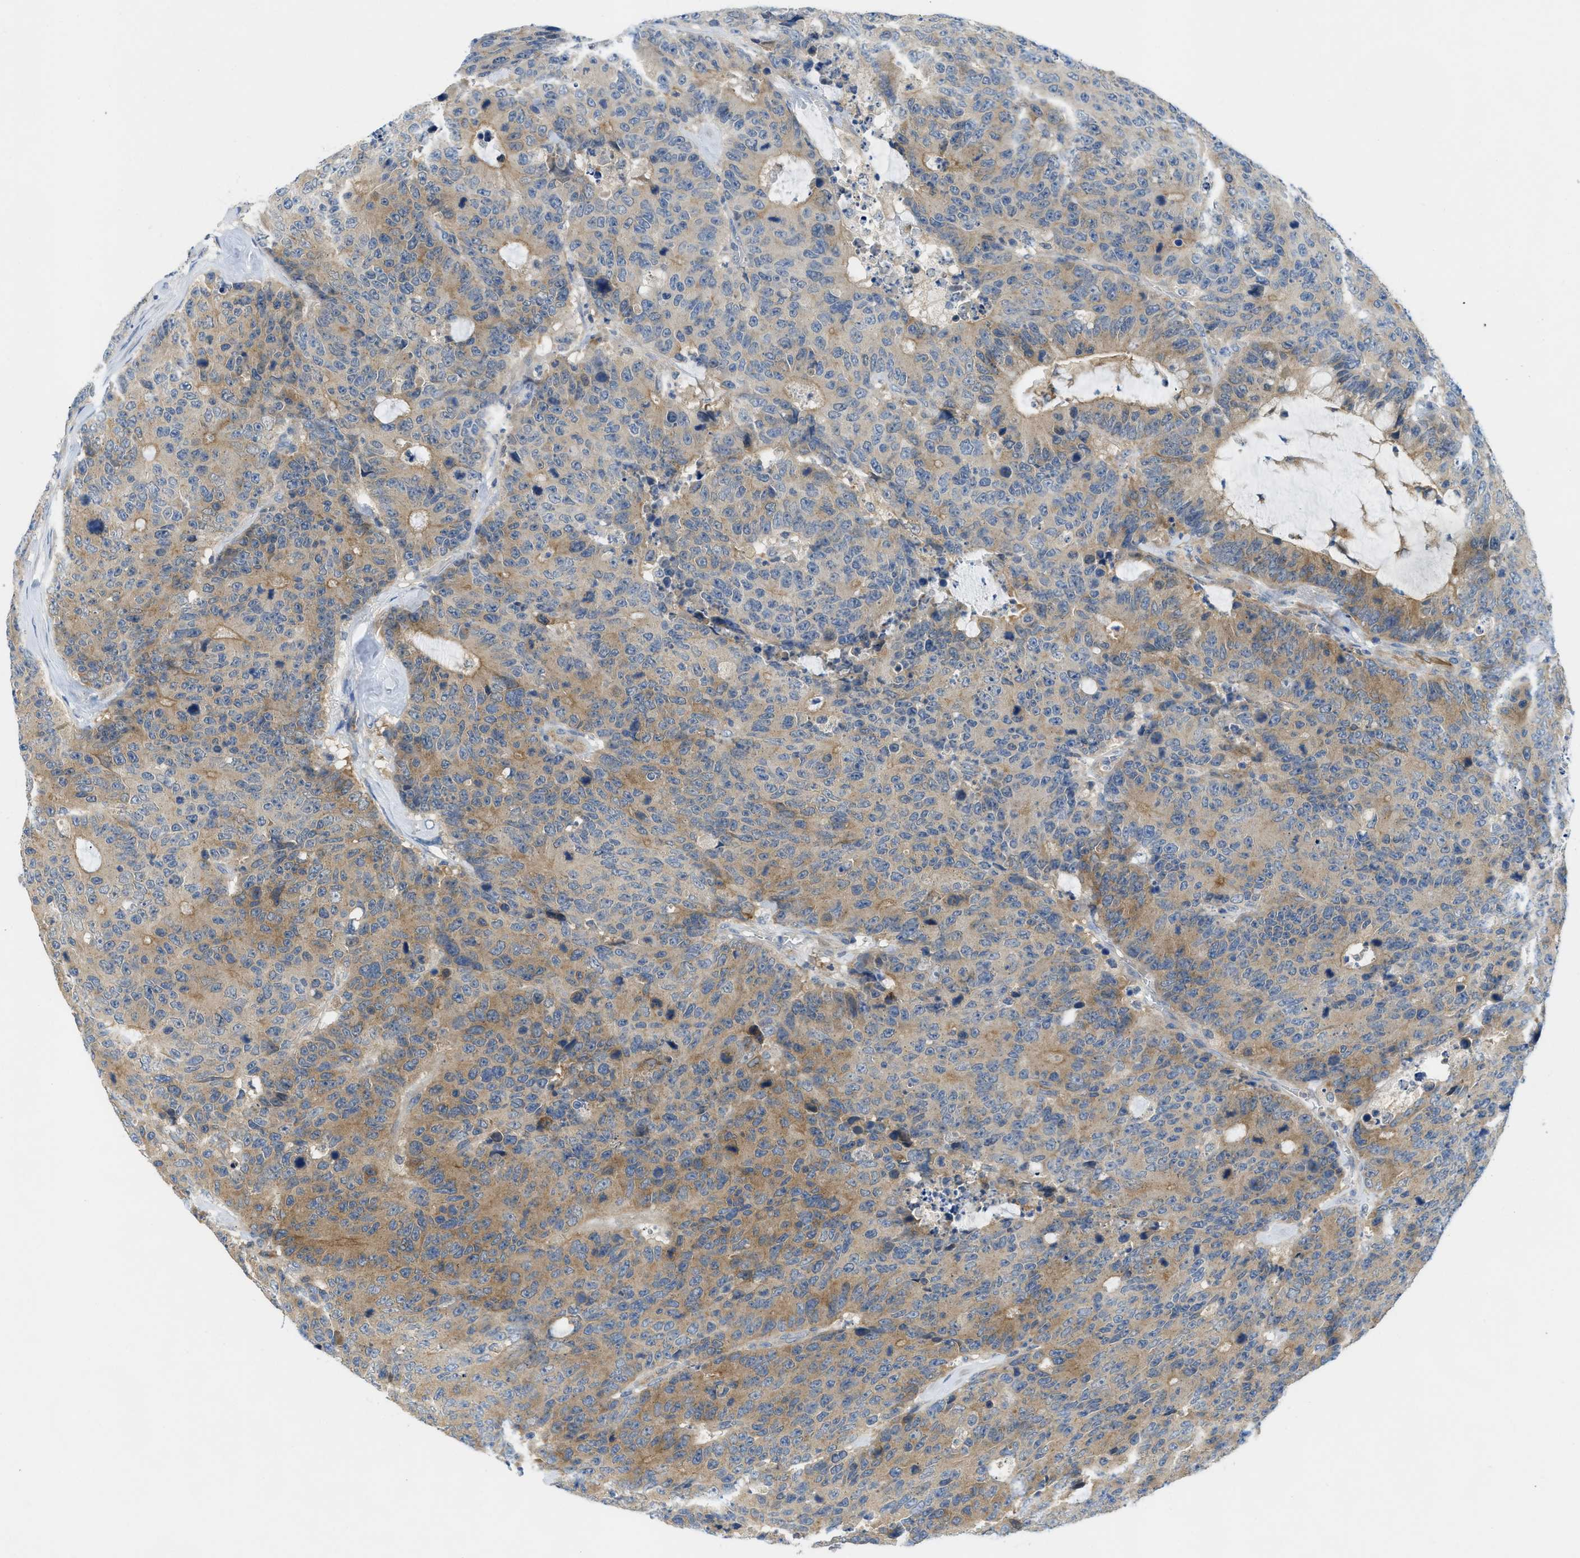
{"staining": {"intensity": "moderate", "quantity": "25%-75%", "location": "cytoplasmic/membranous"}, "tissue": "colorectal cancer", "cell_type": "Tumor cells", "image_type": "cancer", "snomed": [{"axis": "morphology", "description": "Adenocarcinoma, NOS"}, {"axis": "topography", "description": "Colon"}], "caption": "Moderate cytoplasmic/membranous positivity is present in approximately 25%-75% of tumor cells in colorectal cancer (adenocarcinoma). The protein is shown in brown color, while the nuclei are stained blue.", "gene": "RIPK2", "patient": {"sex": "female", "age": 86}}